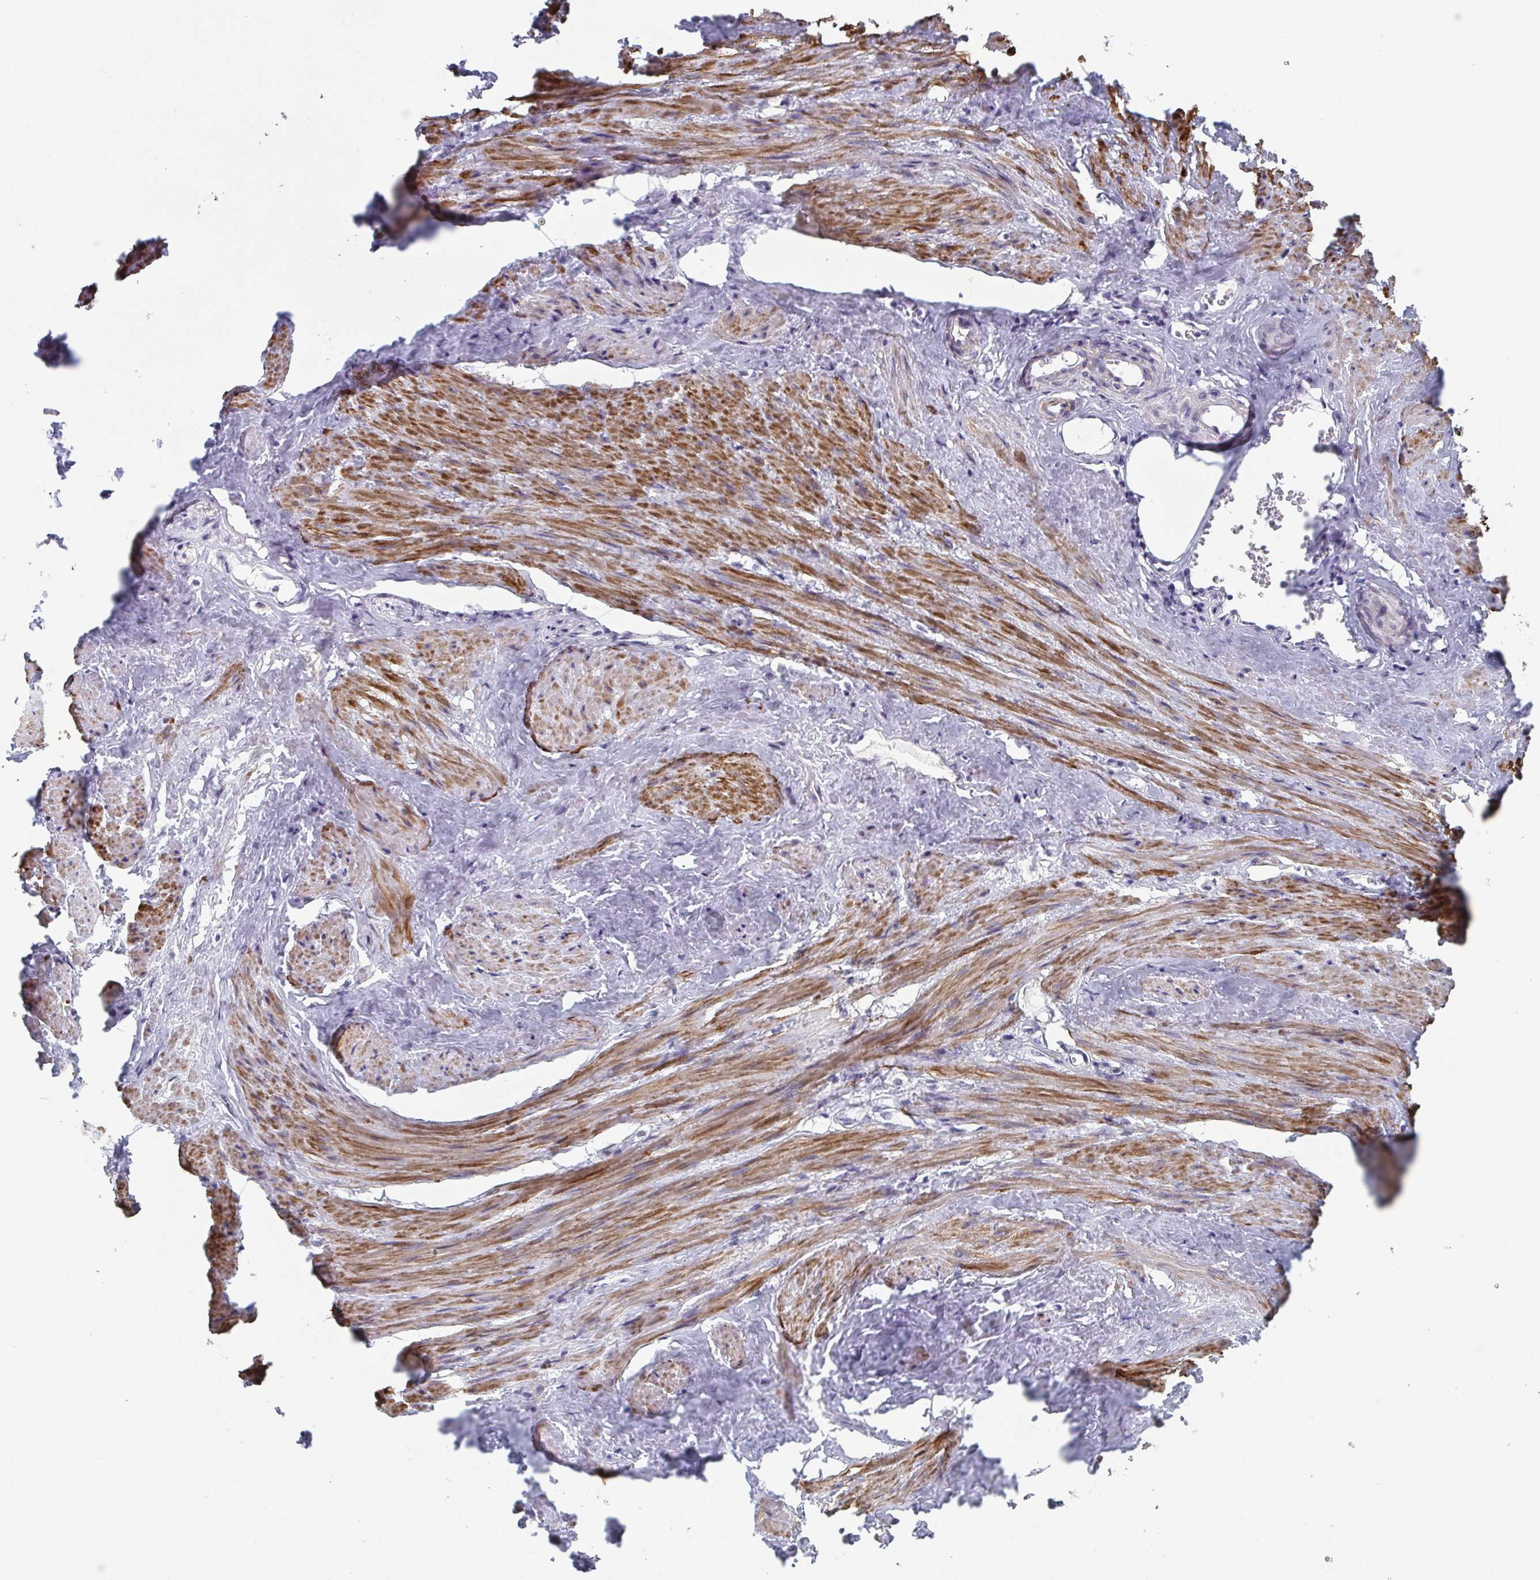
{"staining": {"intensity": "negative", "quantity": "none", "location": "none"}, "tissue": "adipose tissue", "cell_type": "Adipocytes", "image_type": "normal", "snomed": [{"axis": "morphology", "description": "Normal tissue, NOS"}, {"axis": "topography", "description": "Prostate"}, {"axis": "topography", "description": "Peripheral nerve tissue"}], "caption": "Immunohistochemistry histopathology image of unremarkable adipose tissue: adipose tissue stained with DAB exhibits no significant protein staining in adipocytes.", "gene": "TMEM92", "patient": {"sex": "male", "age": 55}}